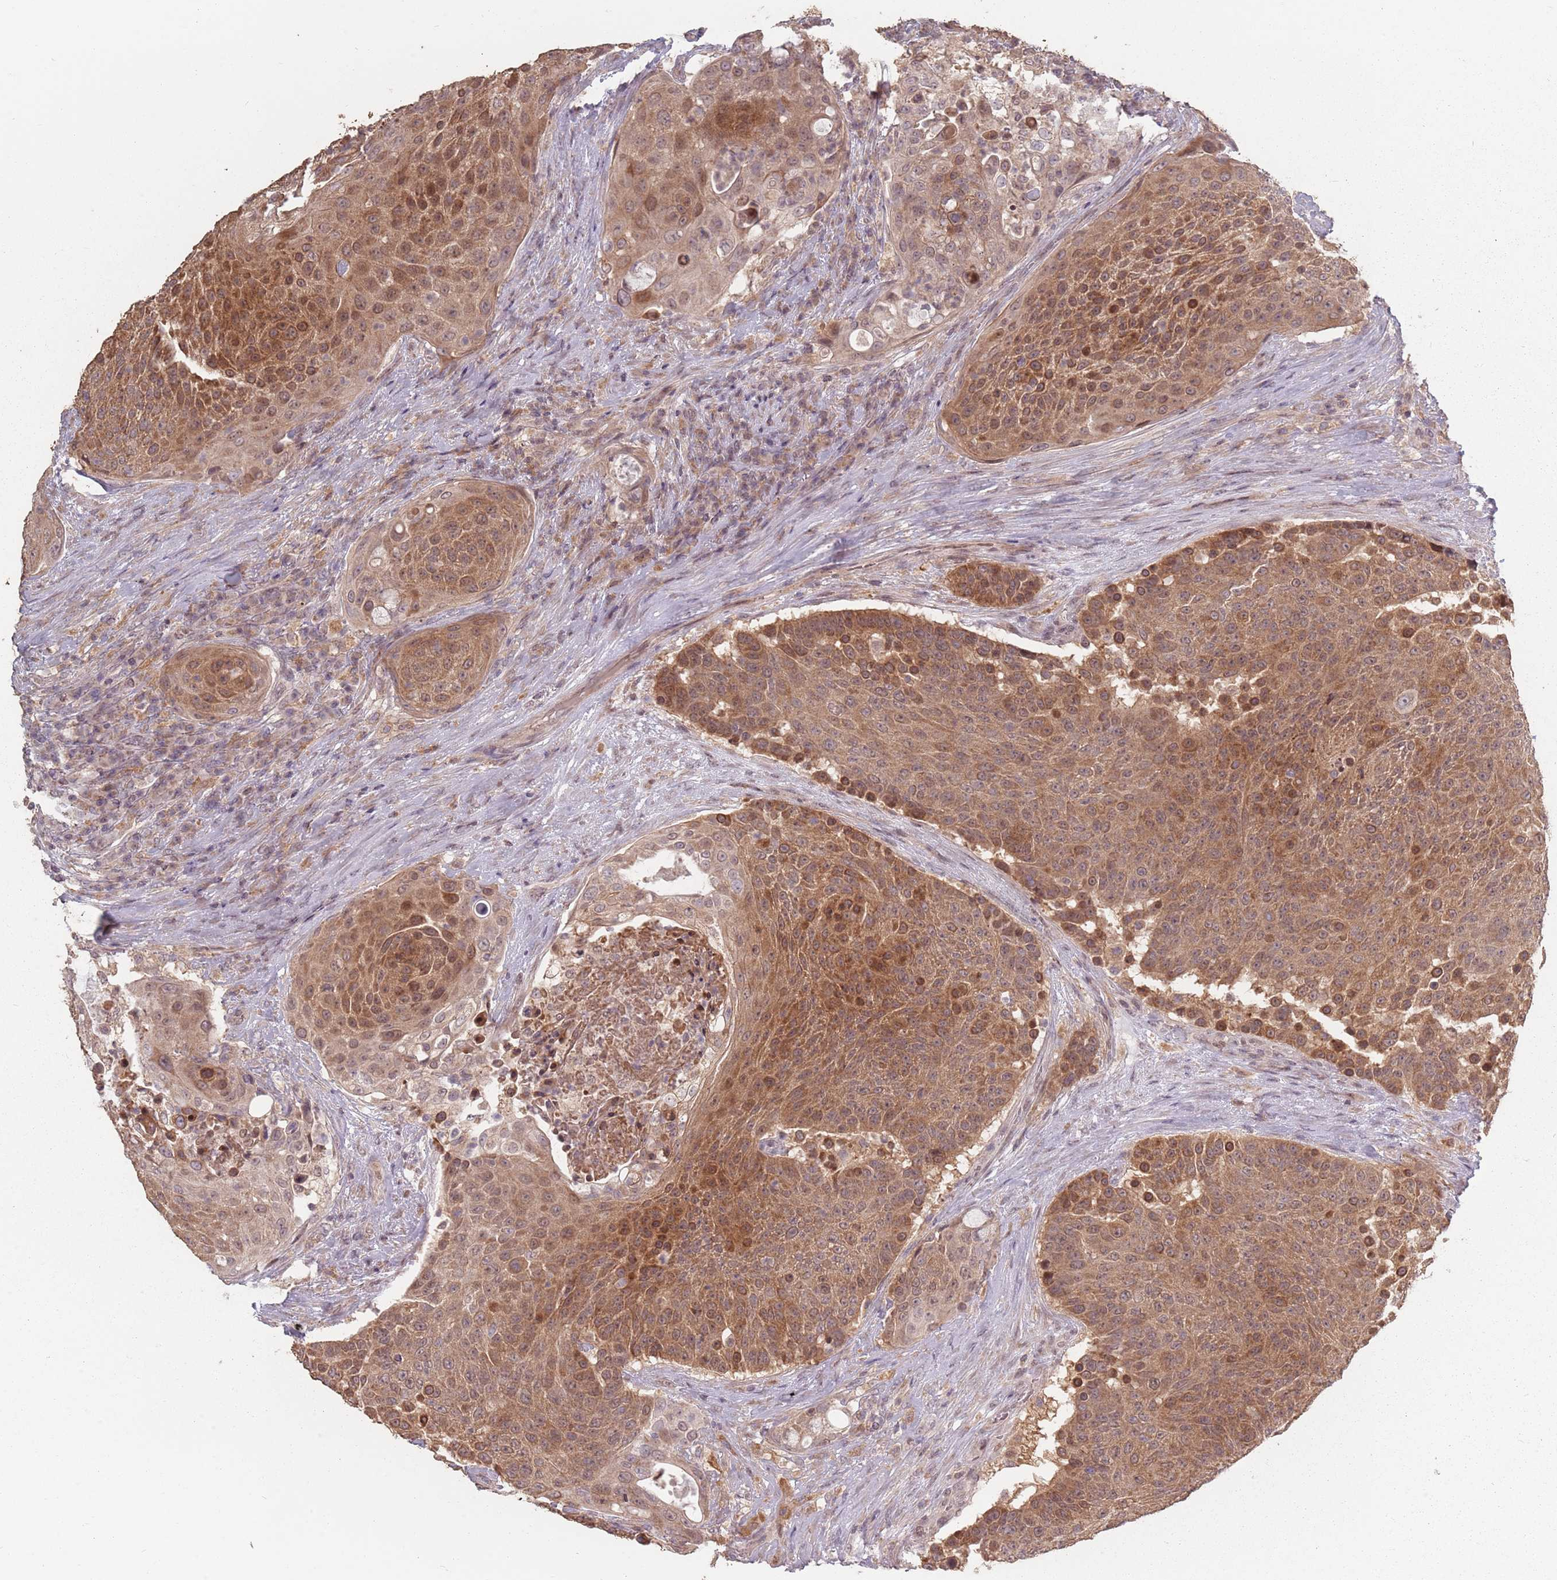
{"staining": {"intensity": "strong", "quantity": ">75%", "location": "cytoplasmic/membranous"}, "tissue": "urothelial cancer", "cell_type": "Tumor cells", "image_type": "cancer", "snomed": [{"axis": "morphology", "description": "Urothelial carcinoma, High grade"}, {"axis": "topography", "description": "Urinary bladder"}], "caption": "The micrograph exhibits immunohistochemical staining of high-grade urothelial carcinoma. There is strong cytoplasmic/membranous staining is identified in about >75% of tumor cells.", "gene": "VPS52", "patient": {"sex": "female", "age": 63}}